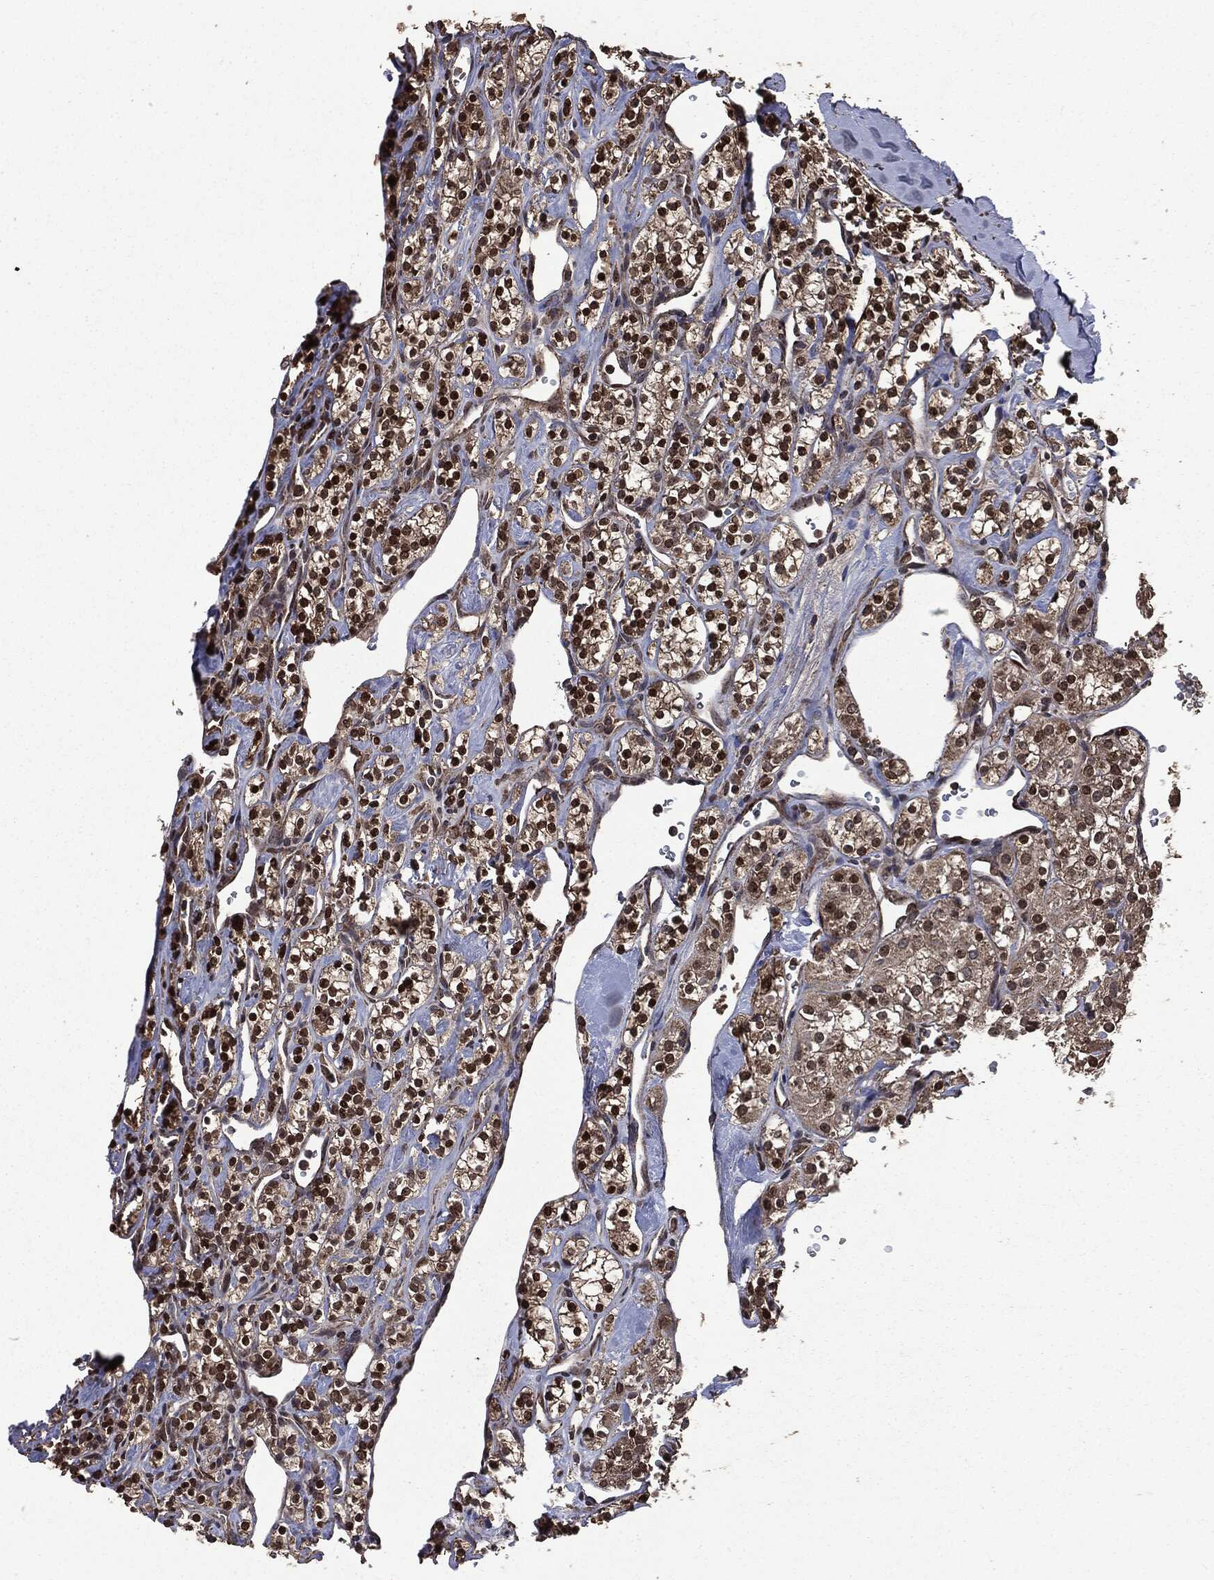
{"staining": {"intensity": "strong", "quantity": ">75%", "location": "nuclear"}, "tissue": "renal cancer", "cell_type": "Tumor cells", "image_type": "cancer", "snomed": [{"axis": "morphology", "description": "Adenocarcinoma, NOS"}, {"axis": "topography", "description": "Kidney"}], "caption": "IHC staining of renal adenocarcinoma, which shows high levels of strong nuclear positivity in about >75% of tumor cells indicating strong nuclear protein positivity. The staining was performed using DAB (3,3'-diaminobenzidine) (brown) for protein detection and nuclei were counterstained in hematoxylin (blue).", "gene": "PPP6R2", "patient": {"sex": "male", "age": 77}}